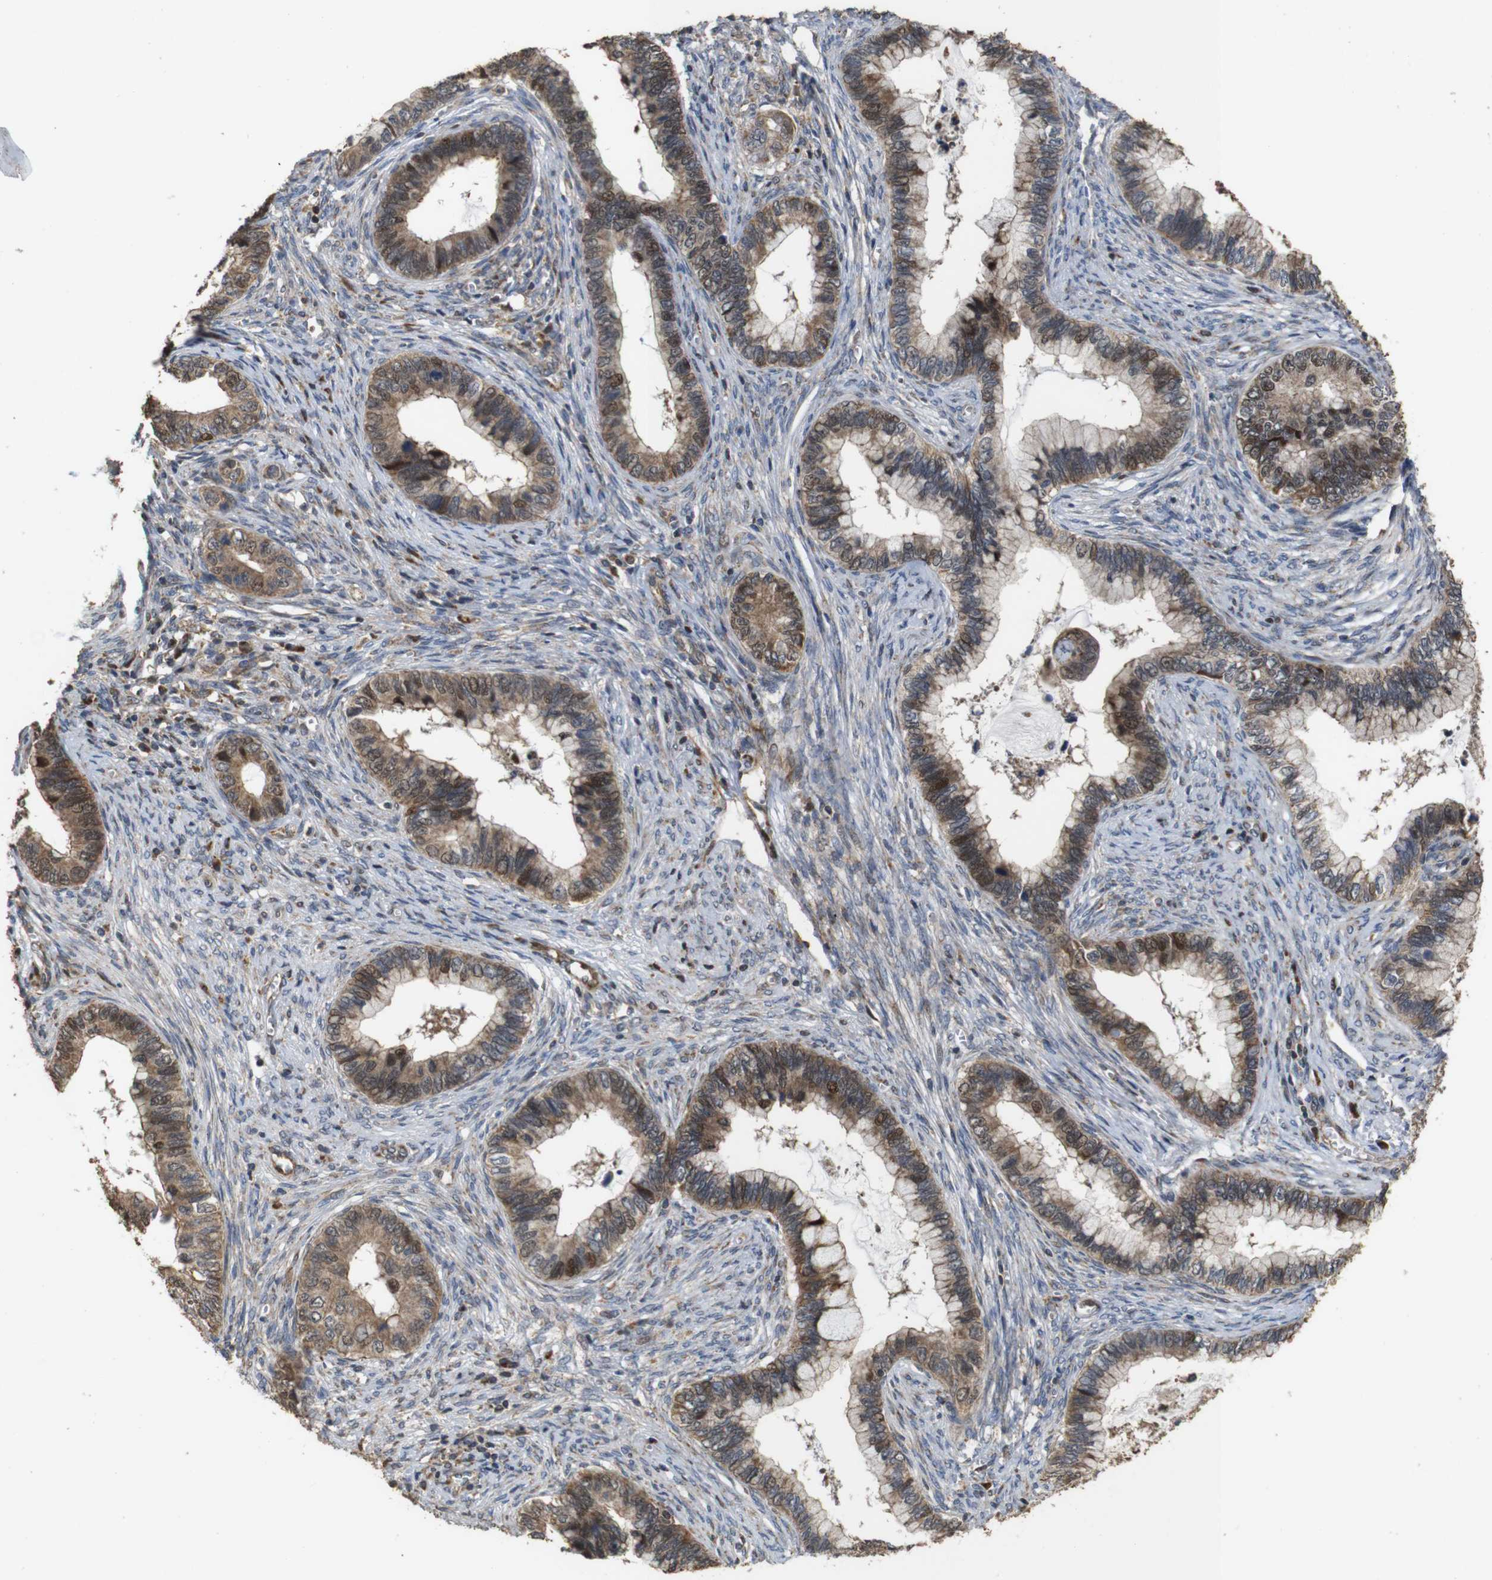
{"staining": {"intensity": "moderate", "quantity": "25%-75%", "location": "cytoplasmic/membranous,nuclear"}, "tissue": "cervical cancer", "cell_type": "Tumor cells", "image_type": "cancer", "snomed": [{"axis": "morphology", "description": "Adenocarcinoma, NOS"}, {"axis": "topography", "description": "Cervix"}], "caption": "Tumor cells demonstrate moderate cytoplasmic/membranous and nuclear expression in about 25%-75% of cells in cervical cancer.", "gene": "SNN", "patient": {"sex": "female", "age": 44}}